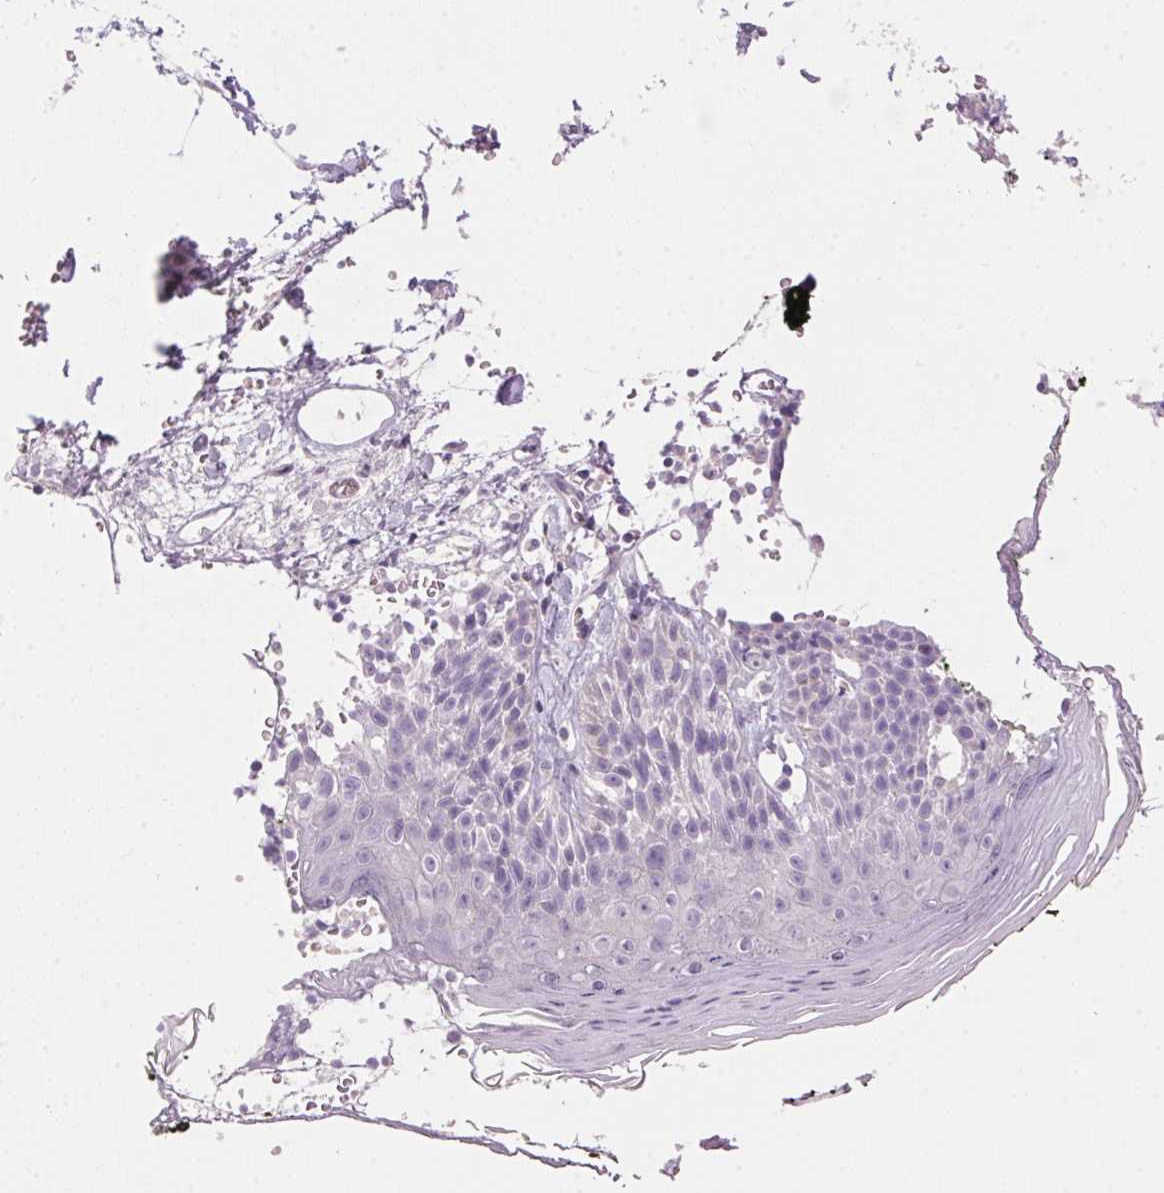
{"staining": {"intensity": "negative", "quantity": "none", "location": "none"}, "tissue": "skin", "cell_type": "Fibroblasts", "image_type": "normal", "snomed": [{"axis": "morphology", "description": "Normal tissue, NOS"}, {"axis": "topography", "description": "Skin"}], "caption": "Skin stained for a protein using IHC displays no positivity fibroblasts.", "gene": "HSD17B2", "patient": {"sex": "male", "age": 76}}